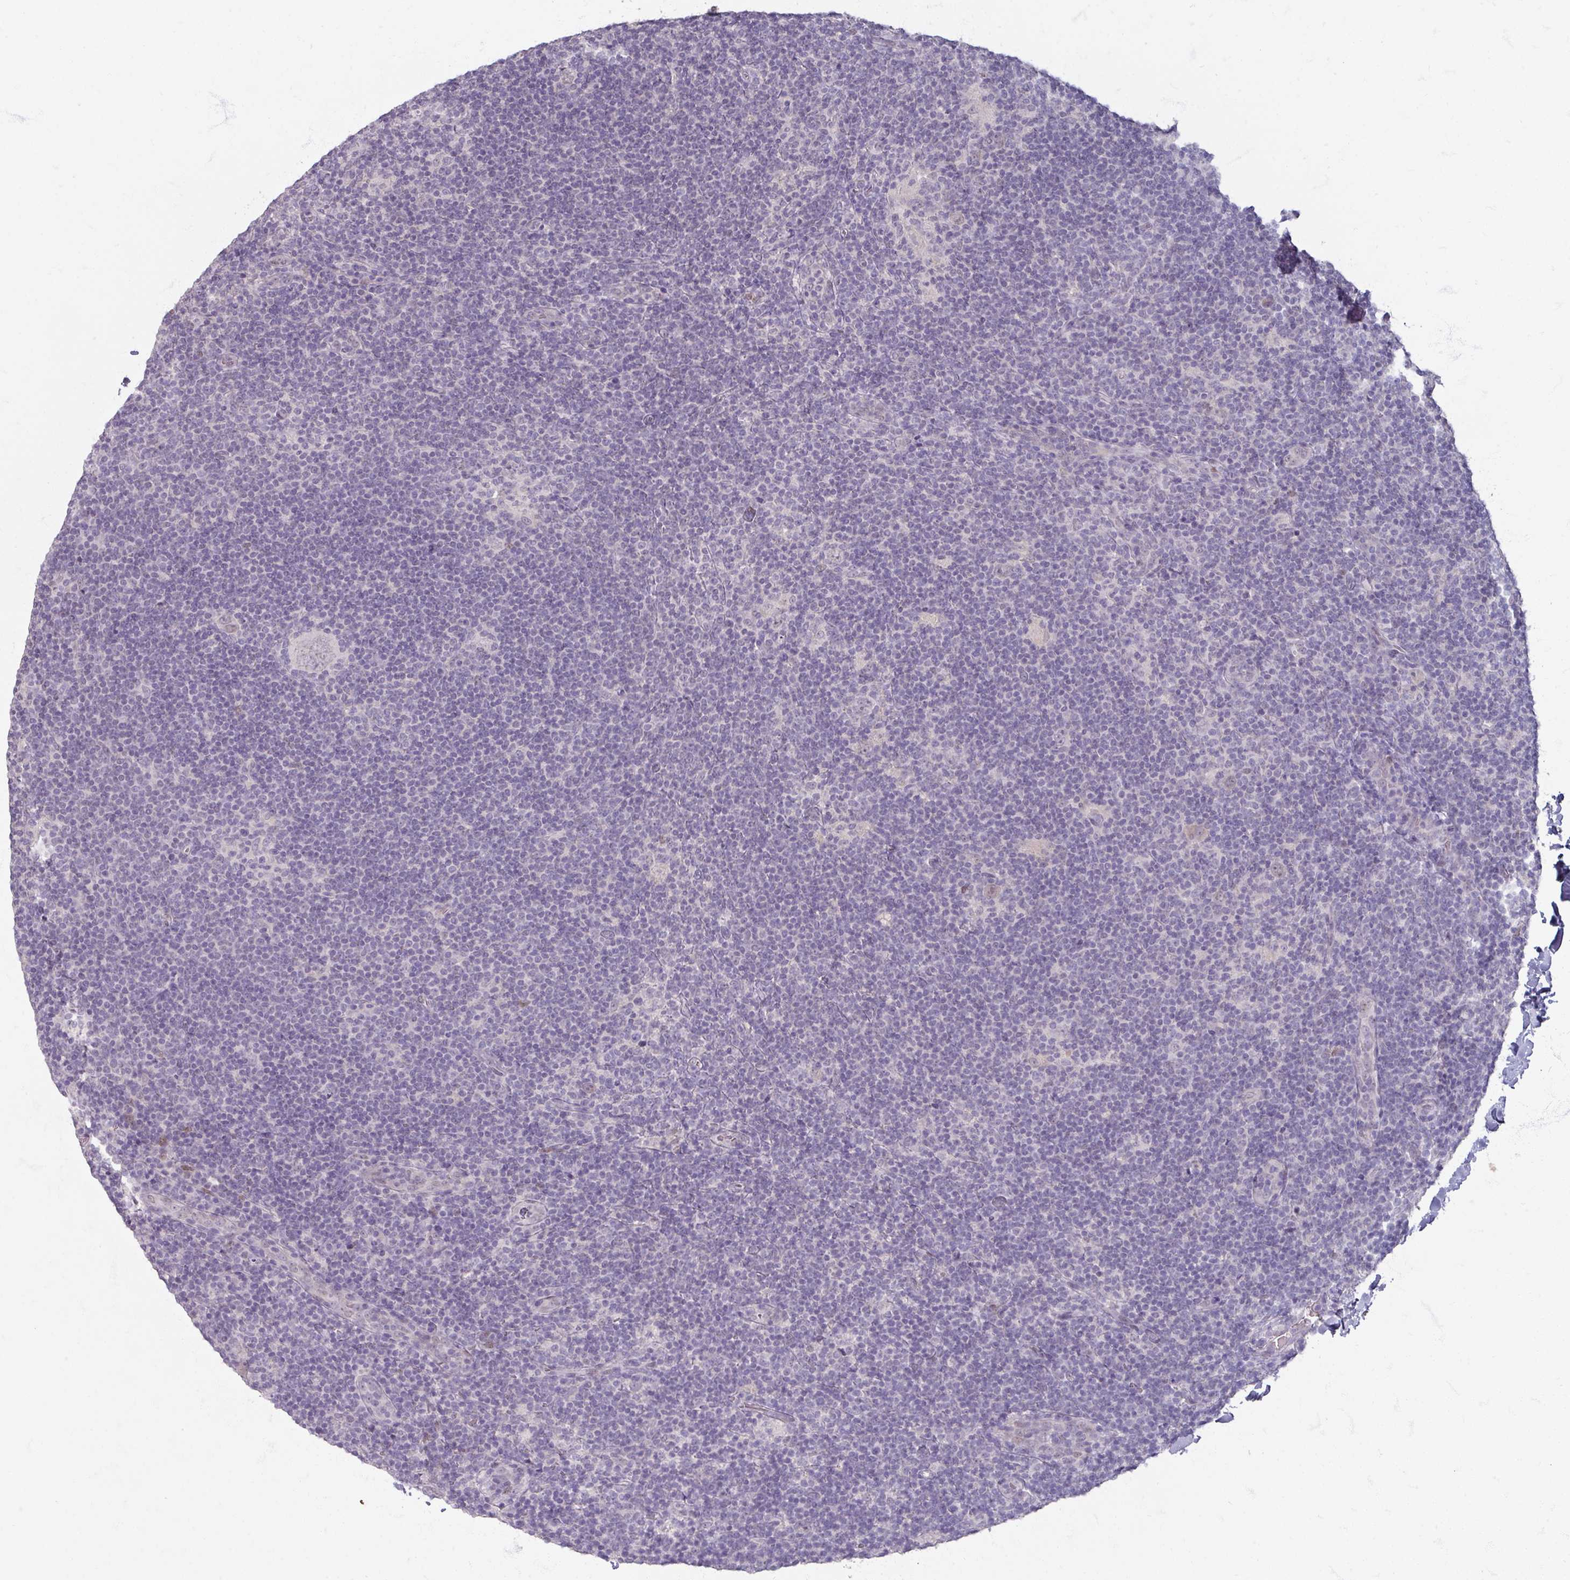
{"staining": {"intensity": "negative", "quantity": "none", "location": "none"}, "tissue": "lymphoma", "cell_type": "Tumor cells", "image_type": "cancer", "snomed": [{"axis": "morphology", "description": "Hodgkin's disease, NOS"}, {"axis": "topography", "description": "Lymph node"}], "caption": "IHC of lymphoma displays no positivity in tumor cells. (Stains: DAB (3,3'-diaminobenzidine) immunohistochemistry (IHC) with hematoxylin counter stain, Microscopy: brightfield microscopy at high magnification).", "gene": "SOX11", "patient": {"sex": "female", "age": 57}}